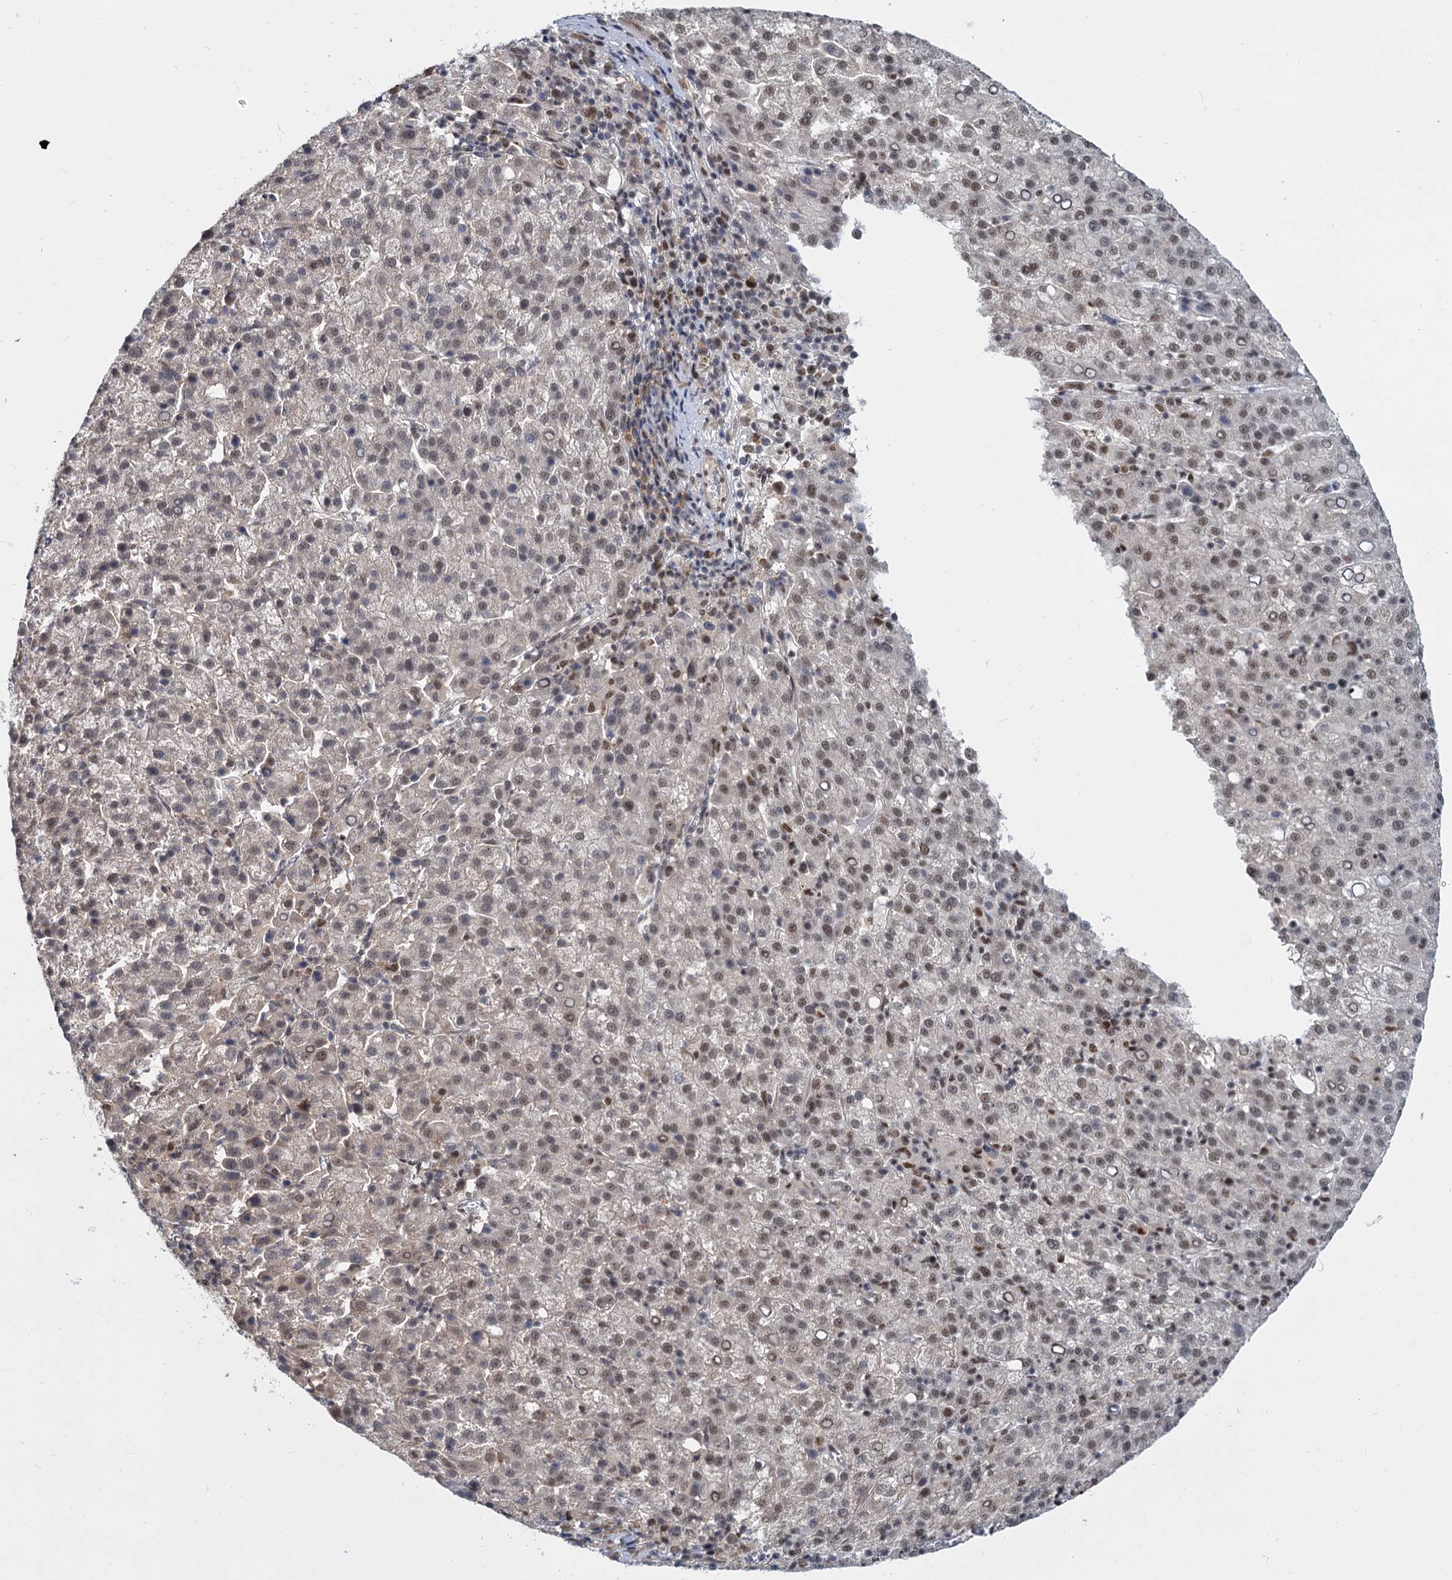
{"staining": {"intensity": "moderate", "quantity": "<25%", "location": "nuclear"}, "tissue": "liver cancer", "cell_type": "Tumor cells", "image_type": "cancer", "snomed": [{"axis": "morphology", "description": "Carcinoma, Hepatocellular, NOS"}, {"axis": "topography", "description": "Liver"}], "caption": "High-power microscopy captured an IHC photomicrograph of liver cancer (hepatocellular carcinoma), revealing moderate nuclear staining in approximately <25% of tumor cells.", "gene": "WBP4", "patient": {"sex": "female", "age": 58}}